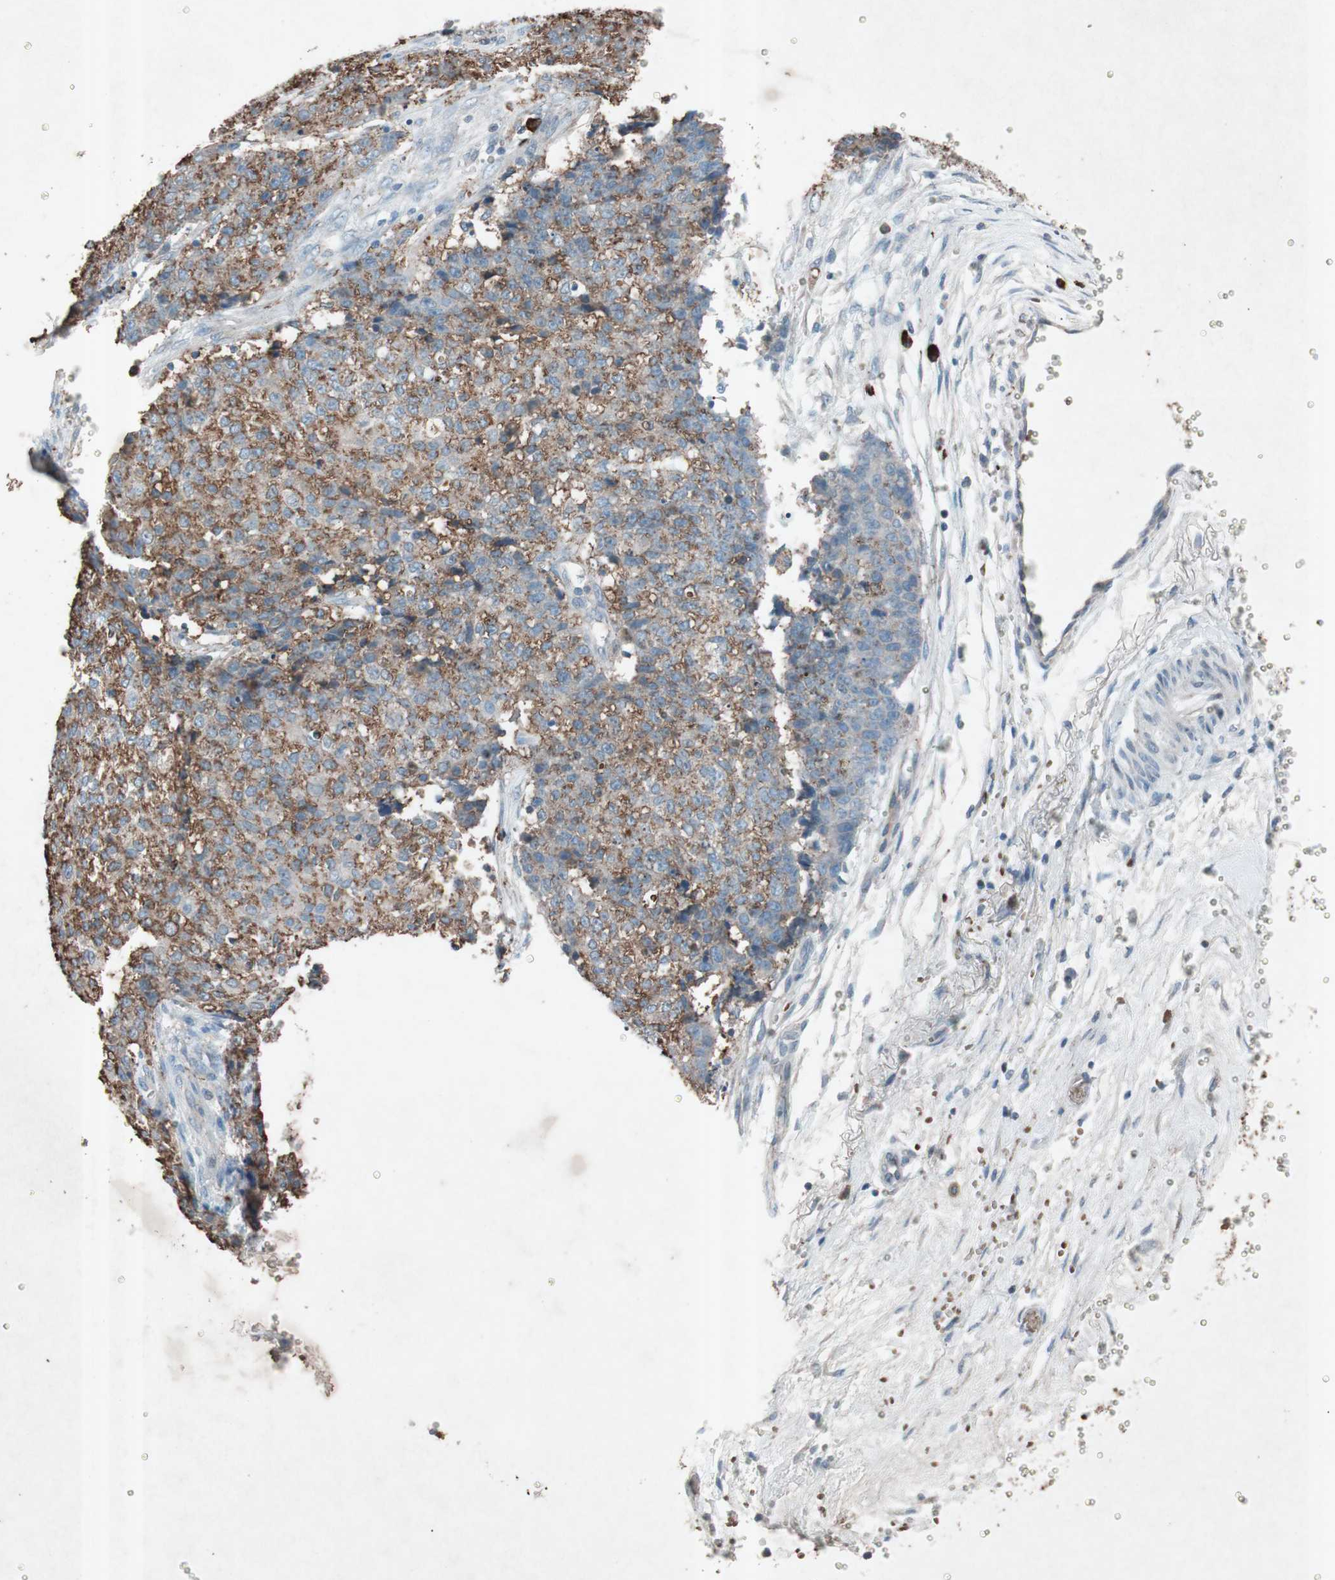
{"staining": {"intensity": "moderate", "quantity": "25%-75%", "location": "cytoplasmic/membranous"}, "tissue": "ovarian cancer", "cell_type": "Tumor cells", "image_type": "cancer", "snomed": [{"axis": "morphology", "description": "Carcinoma, endometroid"}, {"axis": "topography", "description": "Ovary"}], "caption": "IHC (DAB) staining of ovarian cancer (endometroid carcinoma) shows moderate cytoplasmic/membranous protein expression in about 25%-75% of tumor cells.", "gene": "GRB7", "patient": {"sex": "female", "age": 42}}